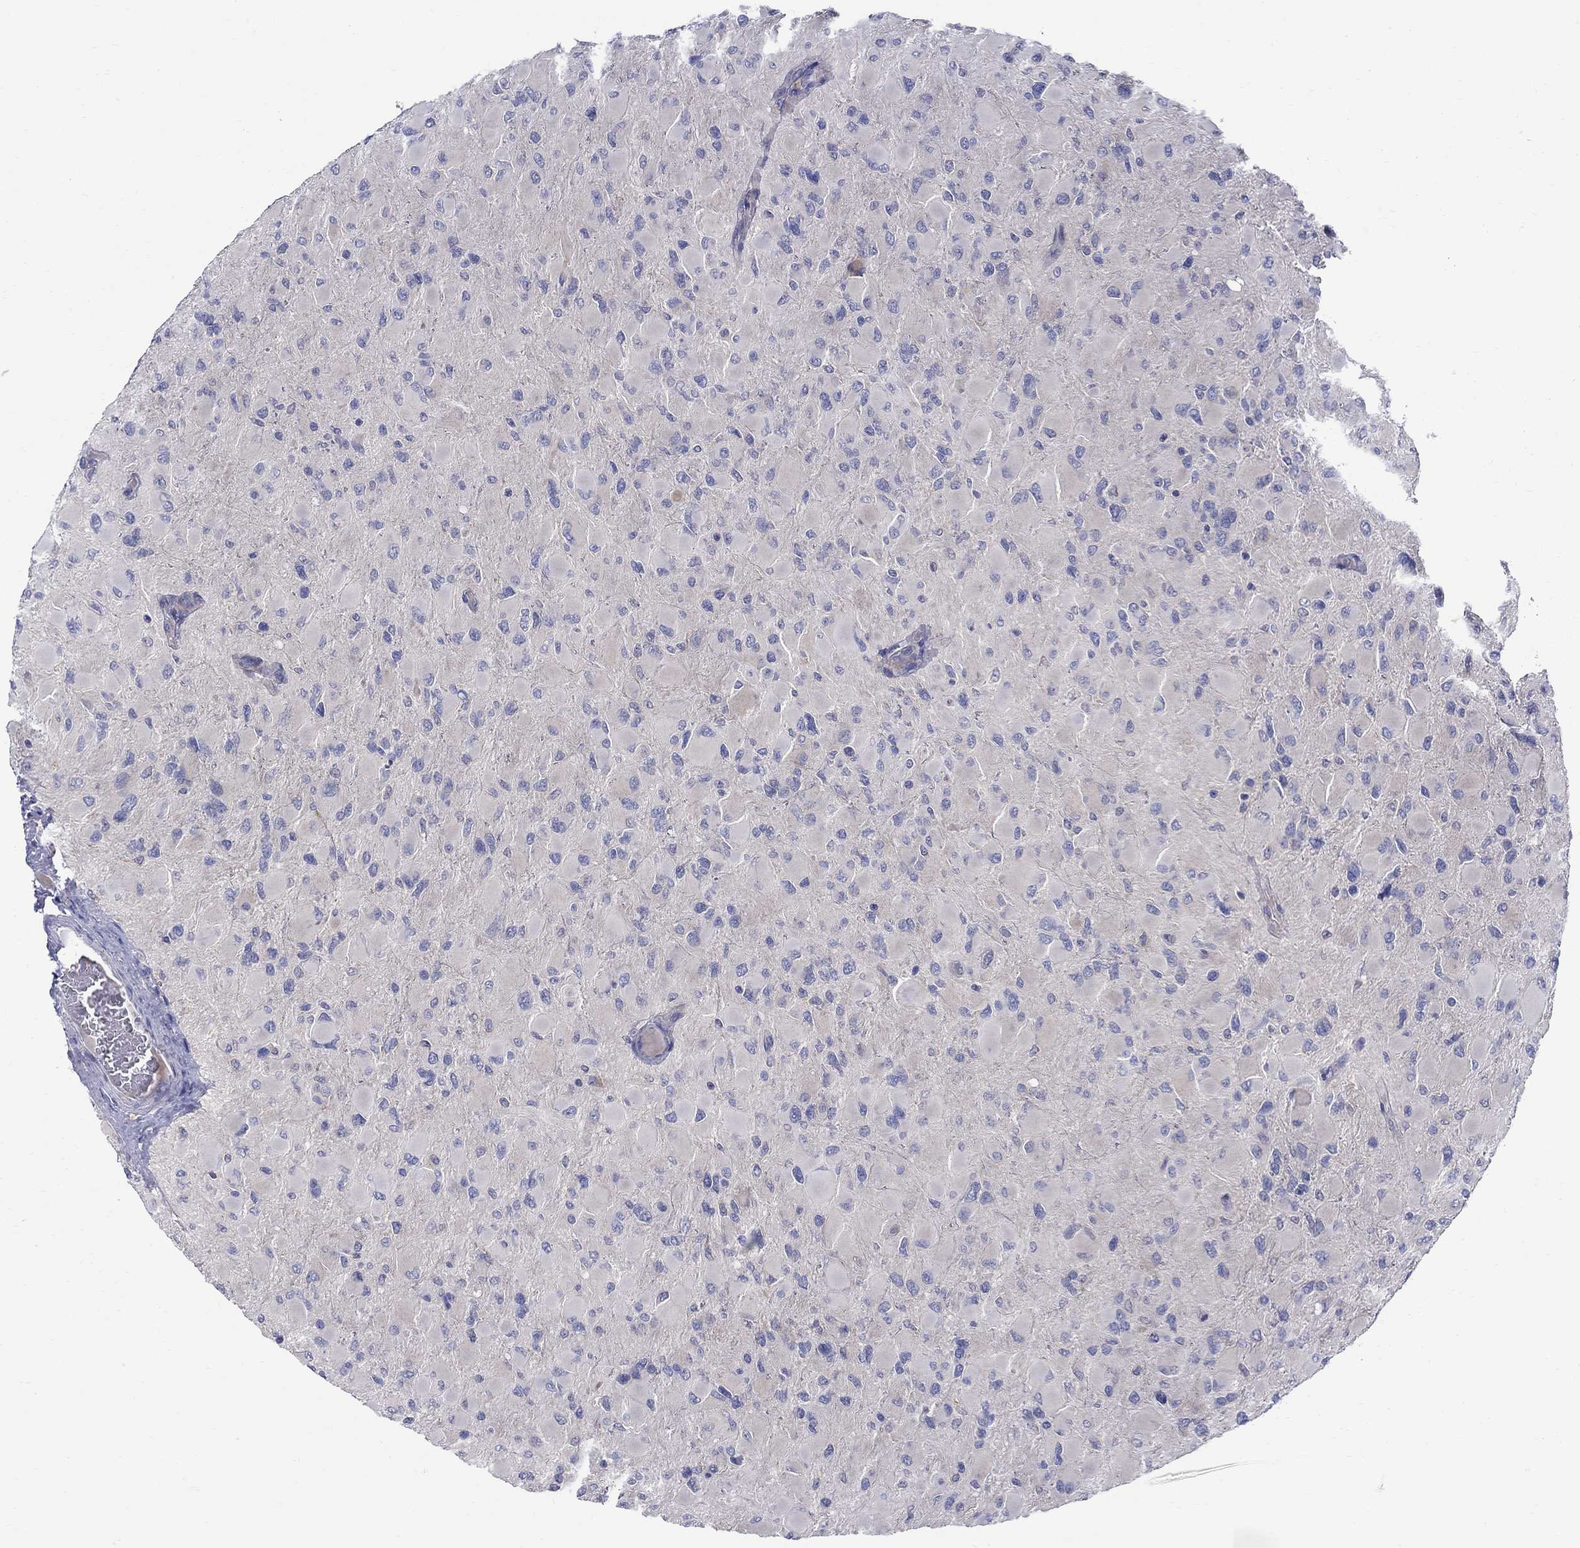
{"staining": {"intensity": "negative", "quantity": "none", "location": "none"}, "tissue": "glioma", "cell_type": "Tumor cells", "image_type": "cancer", "snomed": [{"axis": "morphology", "description": "Glioma, malignant, High grade"}, {"axis": "topography", "description": "Cerebral cortex"}], "caption": "The immunohistochemistry histopathology image has no significant staining in tumor cells of glioma tissue.", "gene": "QRFPR", "patient": {"sex": "female", "age": 36}}